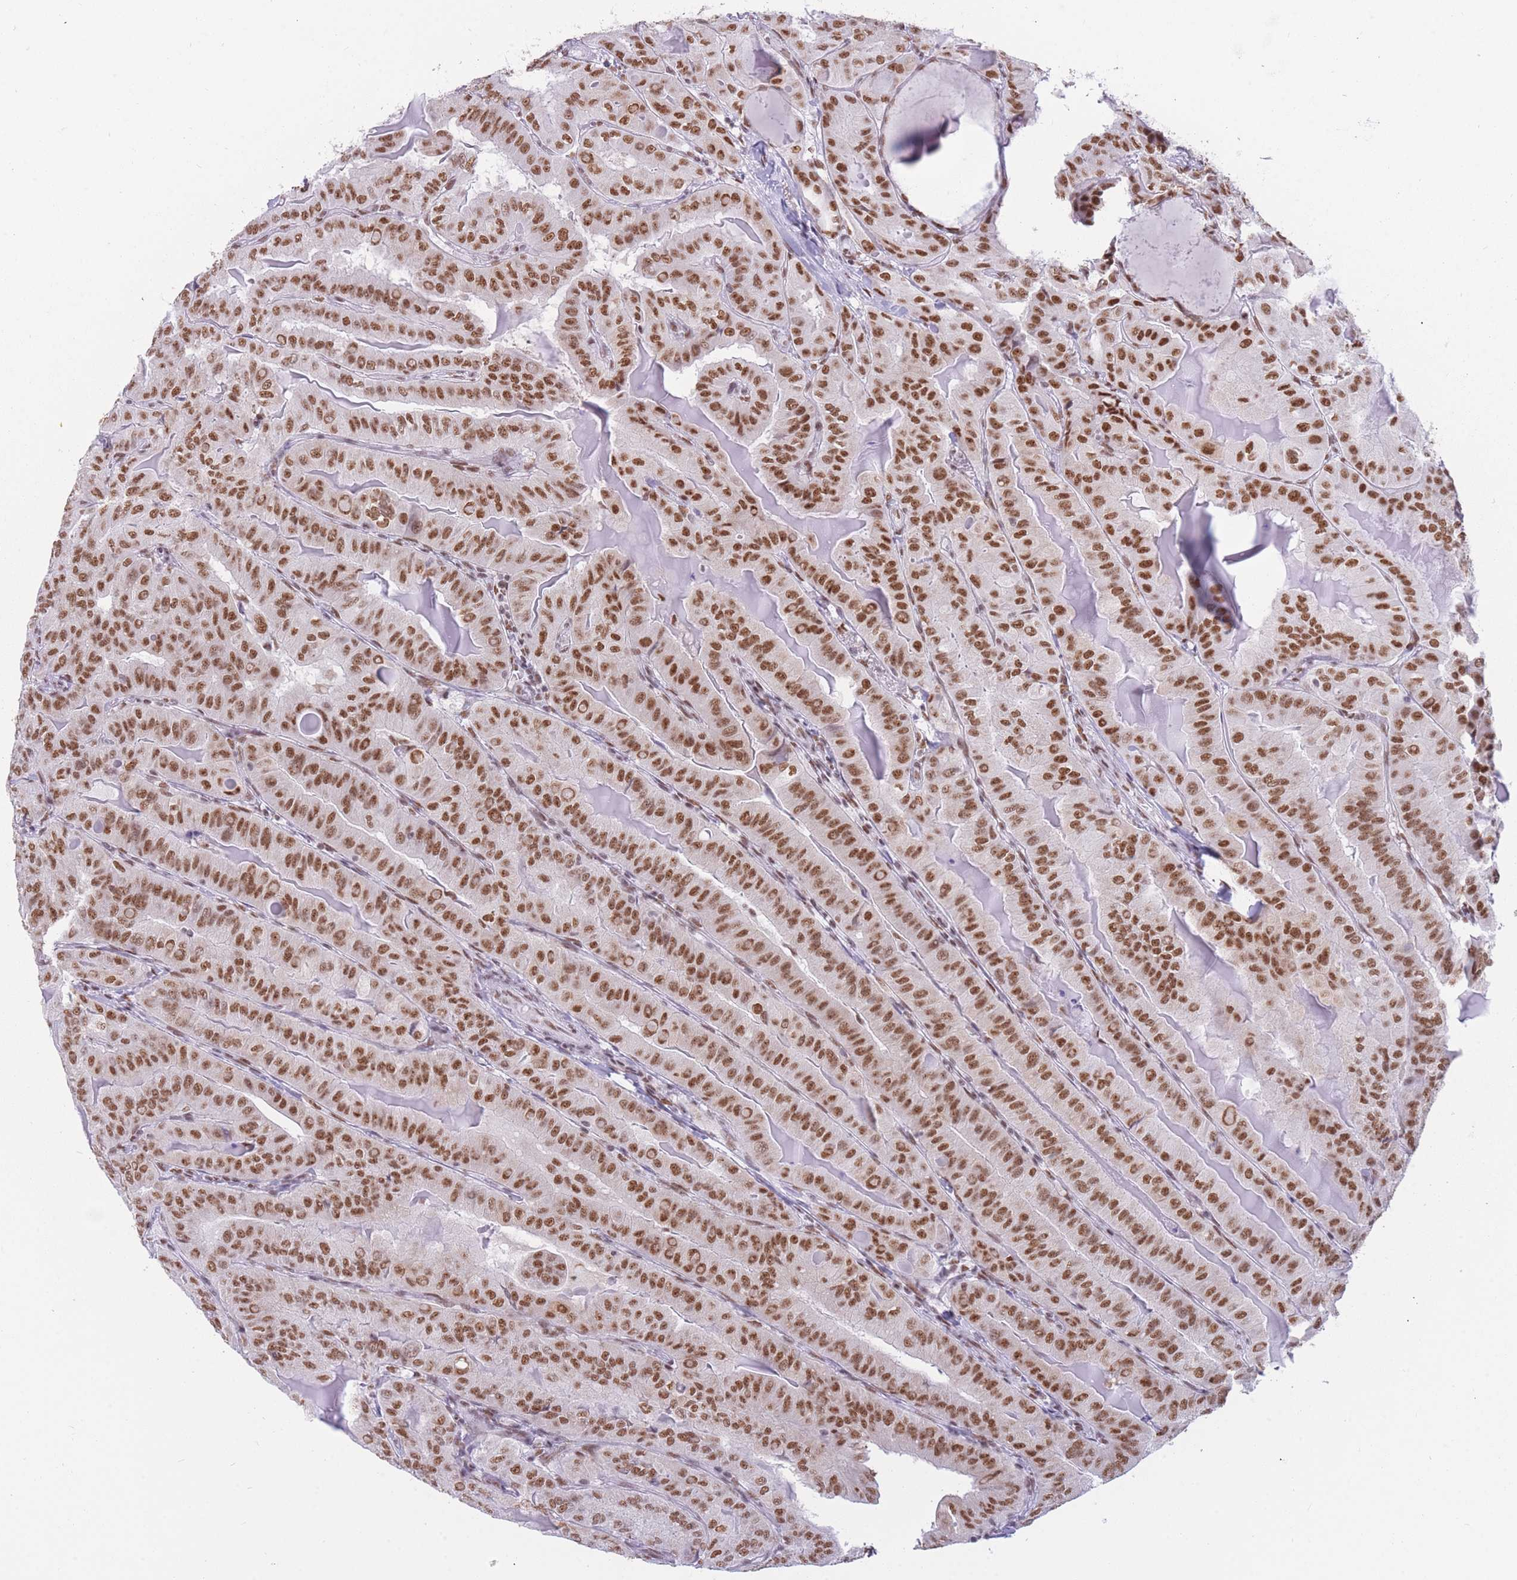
{"staining": {"intensity": "strong", "quantity": ">75%", "location": "nuclear"}, "tissue": "thyroid cancer", "cell_type": "Tumor cells", "image_type": "cancer", "snomed": [{"axis": "morphology", "description": "Papillary adenocarcinoma, NOS"}, {"axis": "topography", "description": "Thyroid gland"}], "caption": "Human thyroid cancer (papillary adenocarcinoma) stained with a brown dye demonstrates strong nuclear positive staining in about >75% of tumor cells.", "gene": "HNRNPUL1", "patient": {"sex": "female", "age": 68}}